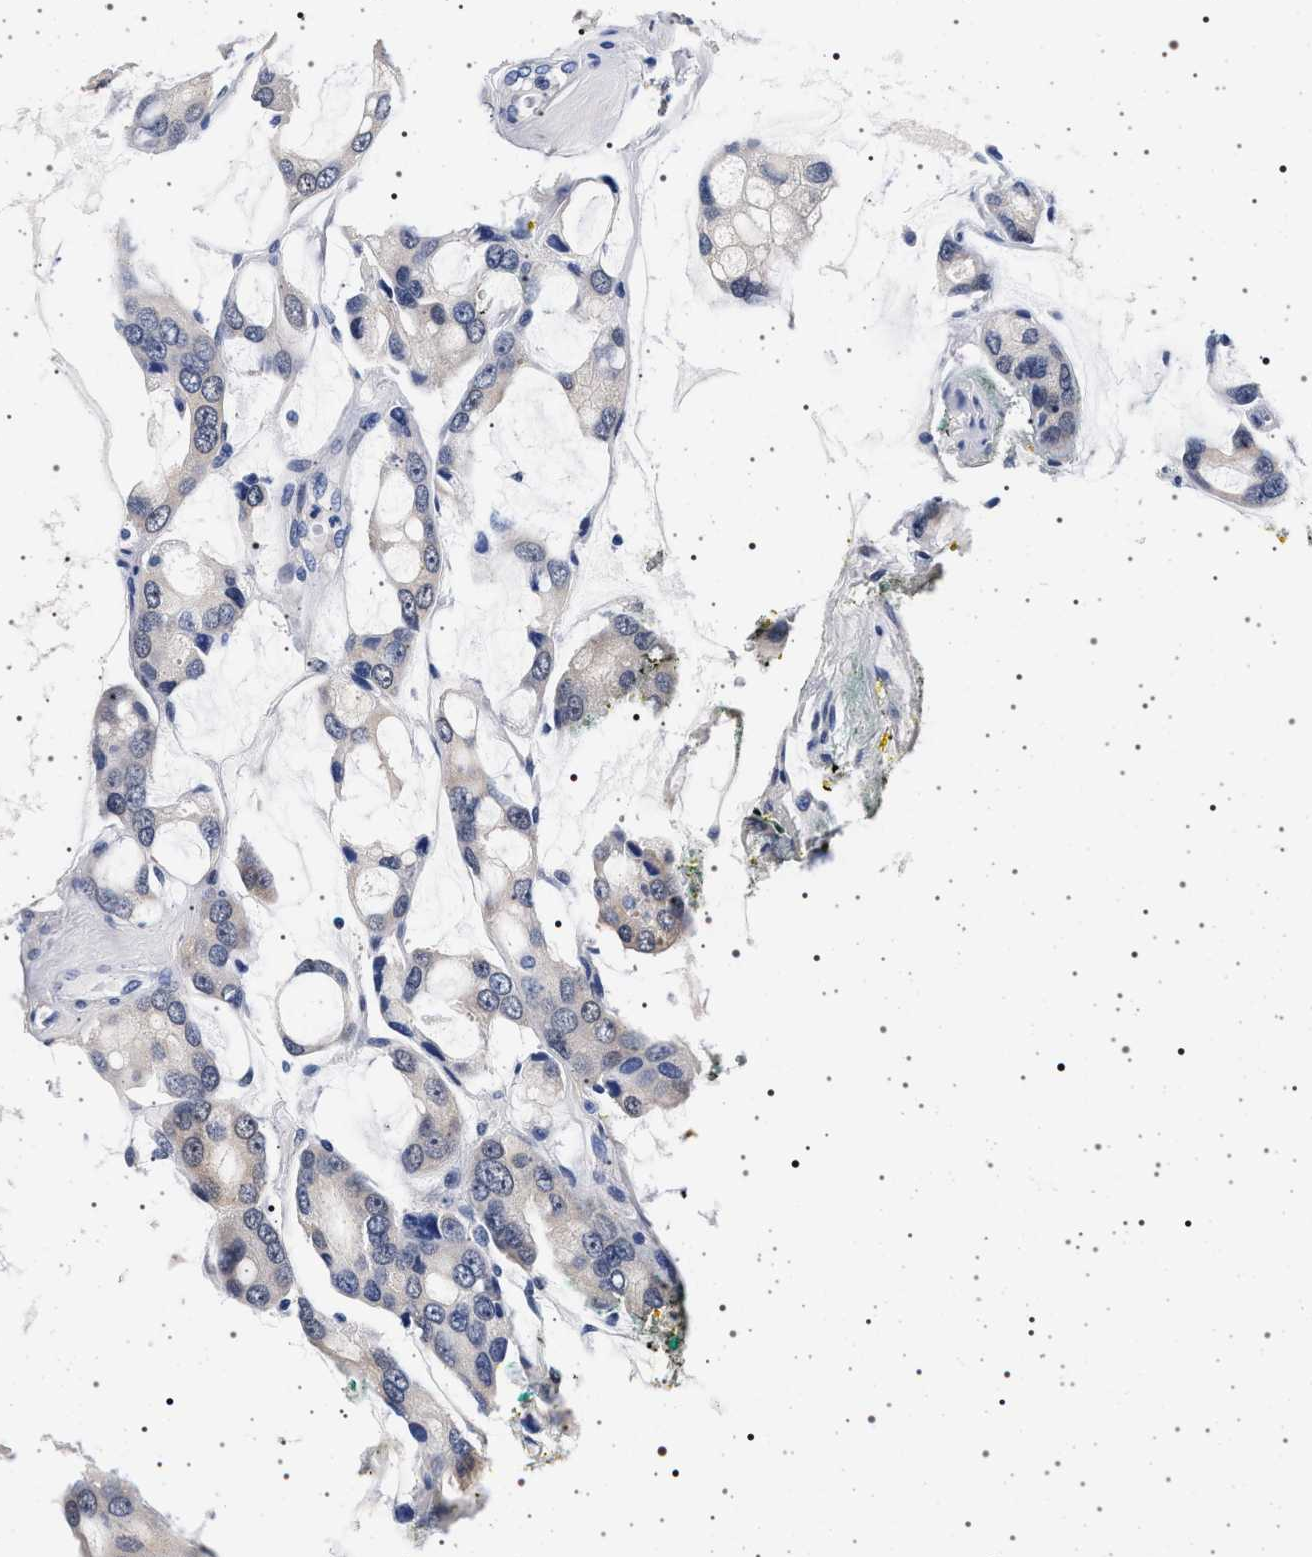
{"staining": {"intensity": "moderate", "quantity": "25%-75%", "location": "cytoplasmic/membranous"}, "tissue": "prostate cancer", "cell_type": "Tumor cells", "image_type": "cancer", "snomed": [{"axis": "morphology", "description": "Adenocarcinoma, High grade"}, {"axis": "topography", "description": "Prostate"}], "caption": "Human high-grade adenocarcinoma (prostate) stained with a brown dye shows moderate cytoplasmic/membranous positive staining in about 25%-75% of tumor cells.", "gene": "MAPK10", "patient": {"sex": "male", "age": 67}}